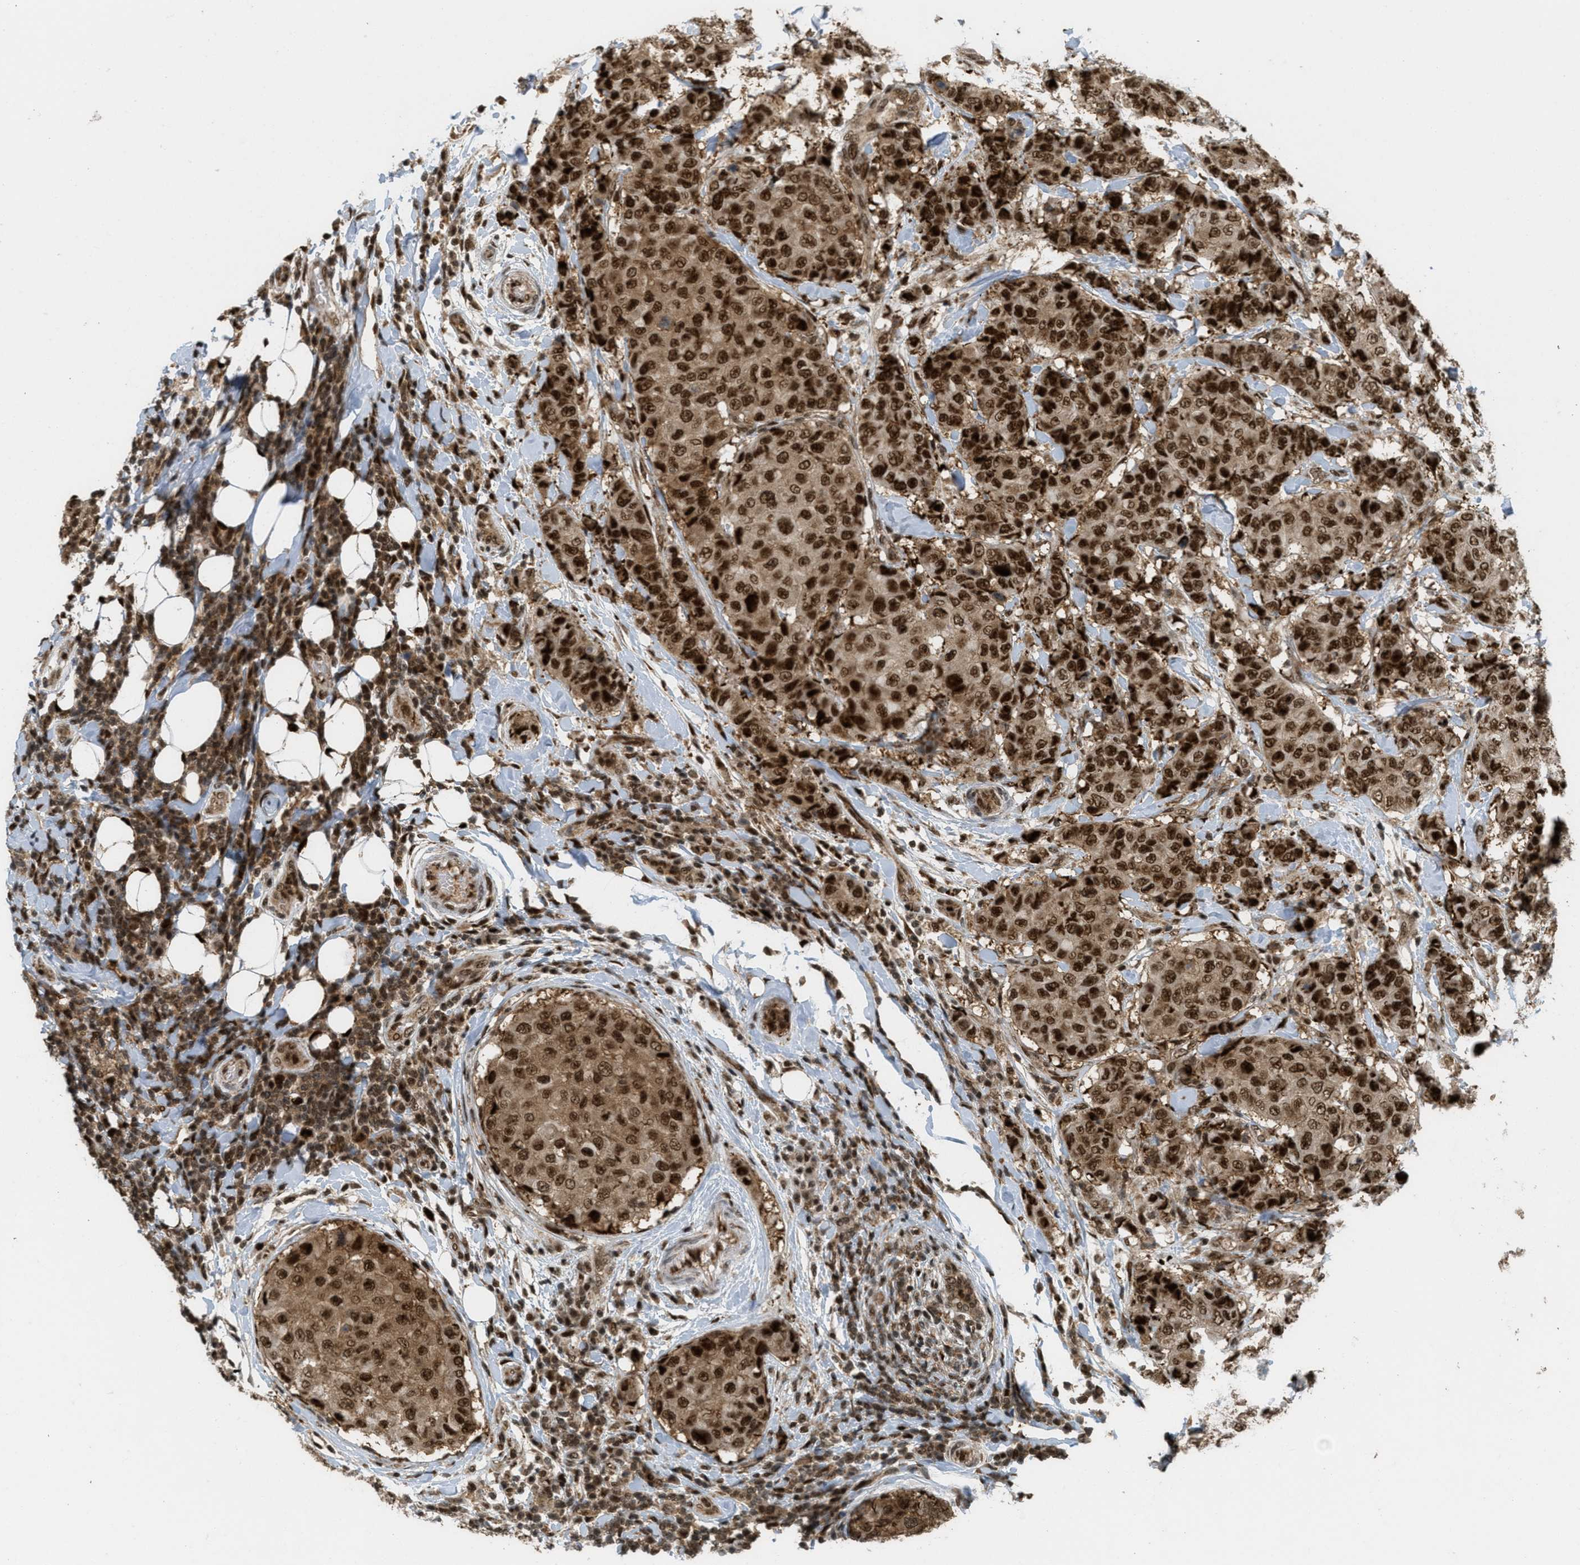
{"staining": {"intensity": "strong", "quantity": ">75%", "location": "cytoplasmic/membranous,nuclear"}, "tissue": "breast cancer", "cell_type": "Tumor cells", "image_type": "cancer", "snomed": [{"axis": "morphology", "description": "Duct carcinoma"}, {"axis": "topography", "description": "Breast"}], "caption": "Protein staining of intraductal carcinoma (breast) tissue exhibits strong cytoplasmic/membranous and nuclear expression in about >75% of tumor cells.", "gene": "TLK1", "patient": {"sex": "female", "age": 27}}